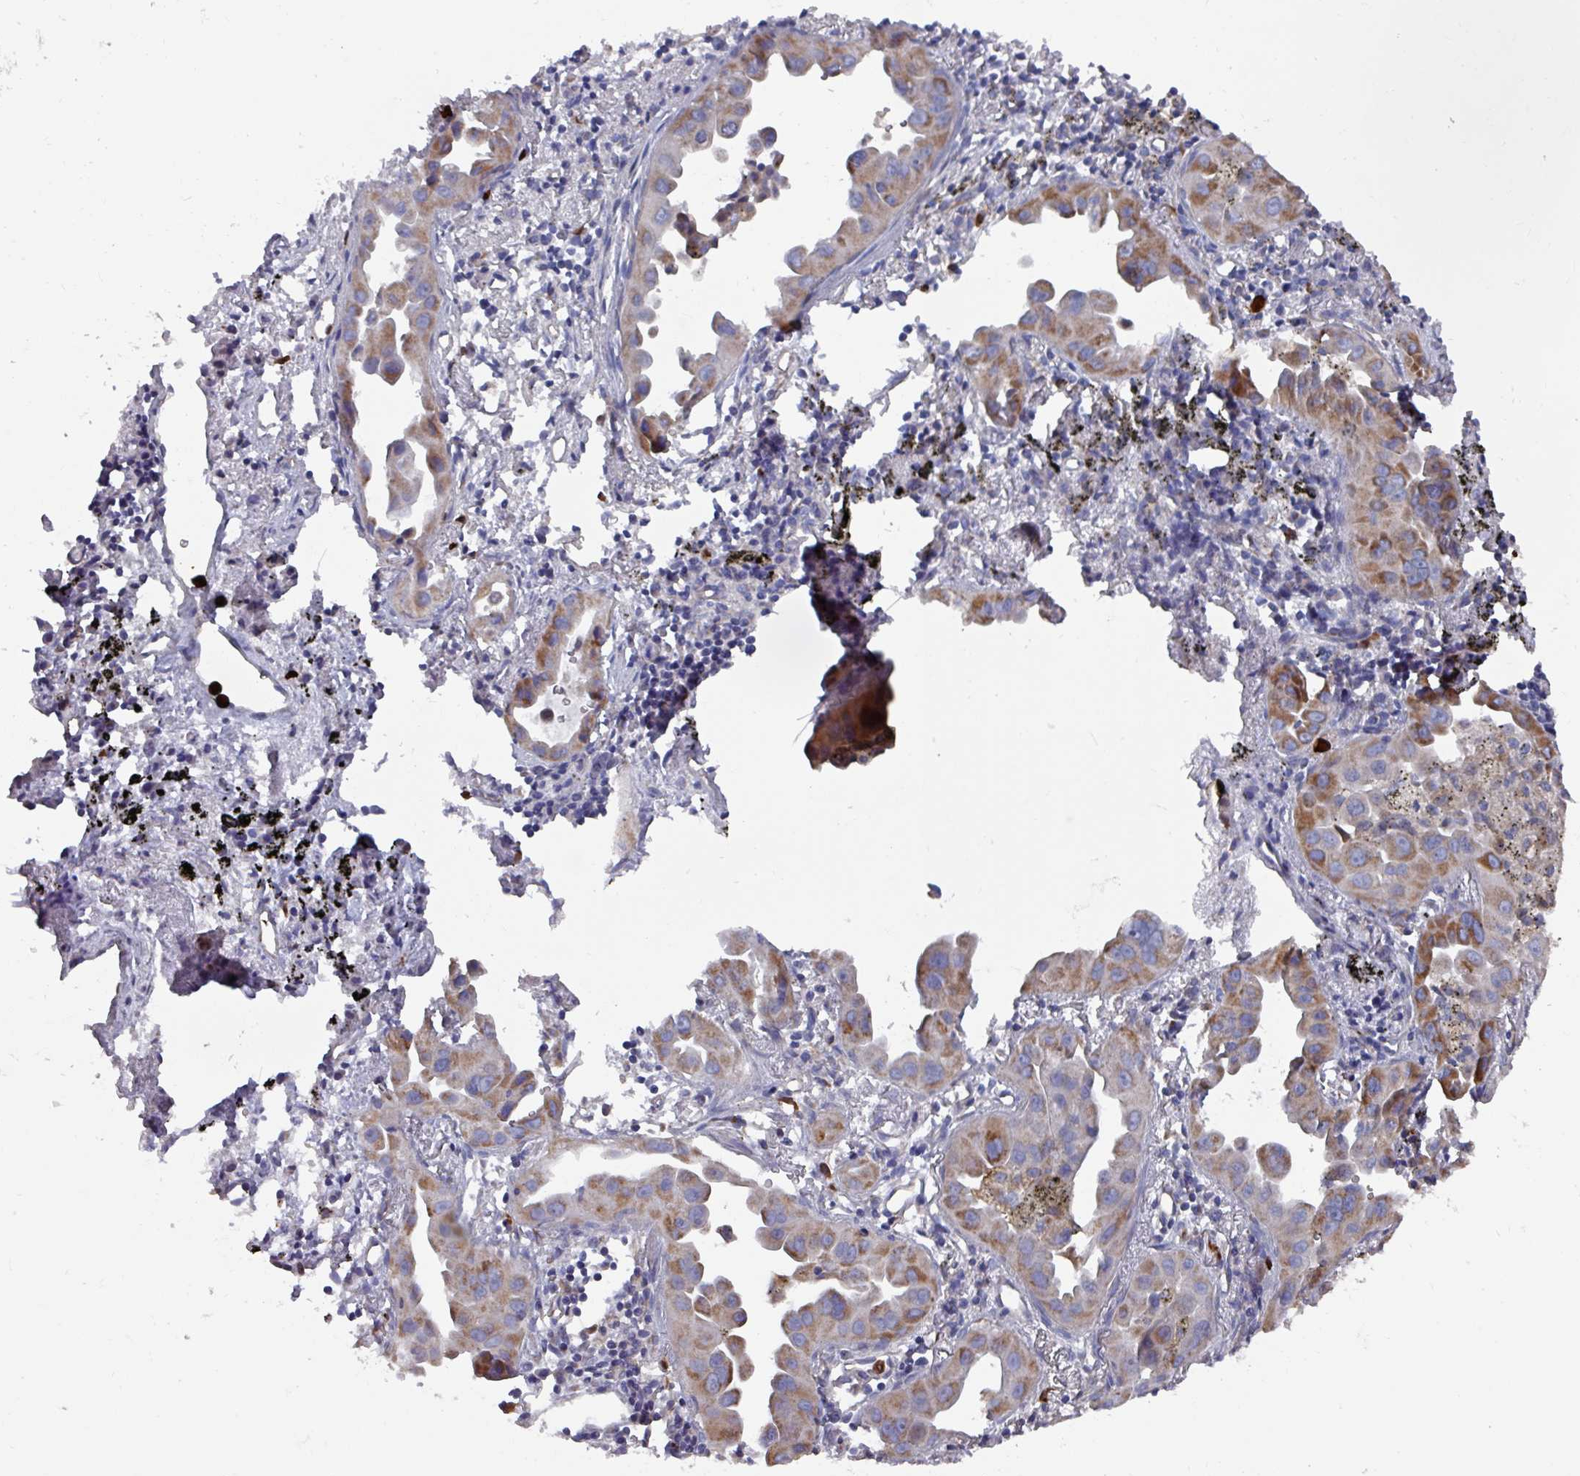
{"staining": {"intensity": "moderate", "quantity": ">75%", "location": "cytoplasmic/membranous"}, "tissue": "lung cancer", "cell_type": "Tumor cells", "image_type": "cancer", "snomed": [{"axis": "morphology", "description": "Adenocarcinoma, NOS"}, {"axis": "topography", "description": "Lung"}], "caption": "This image exhibits adenocarcinoma (lung) stained with IHC to label a protein in brown. The cytoplasmic/membranous of tumor cells show moderate positivity for the protein. Nuclei are counter-stained blue.", "gene": "UQCC2", "patient": {"sex": "male", "age": 68}}